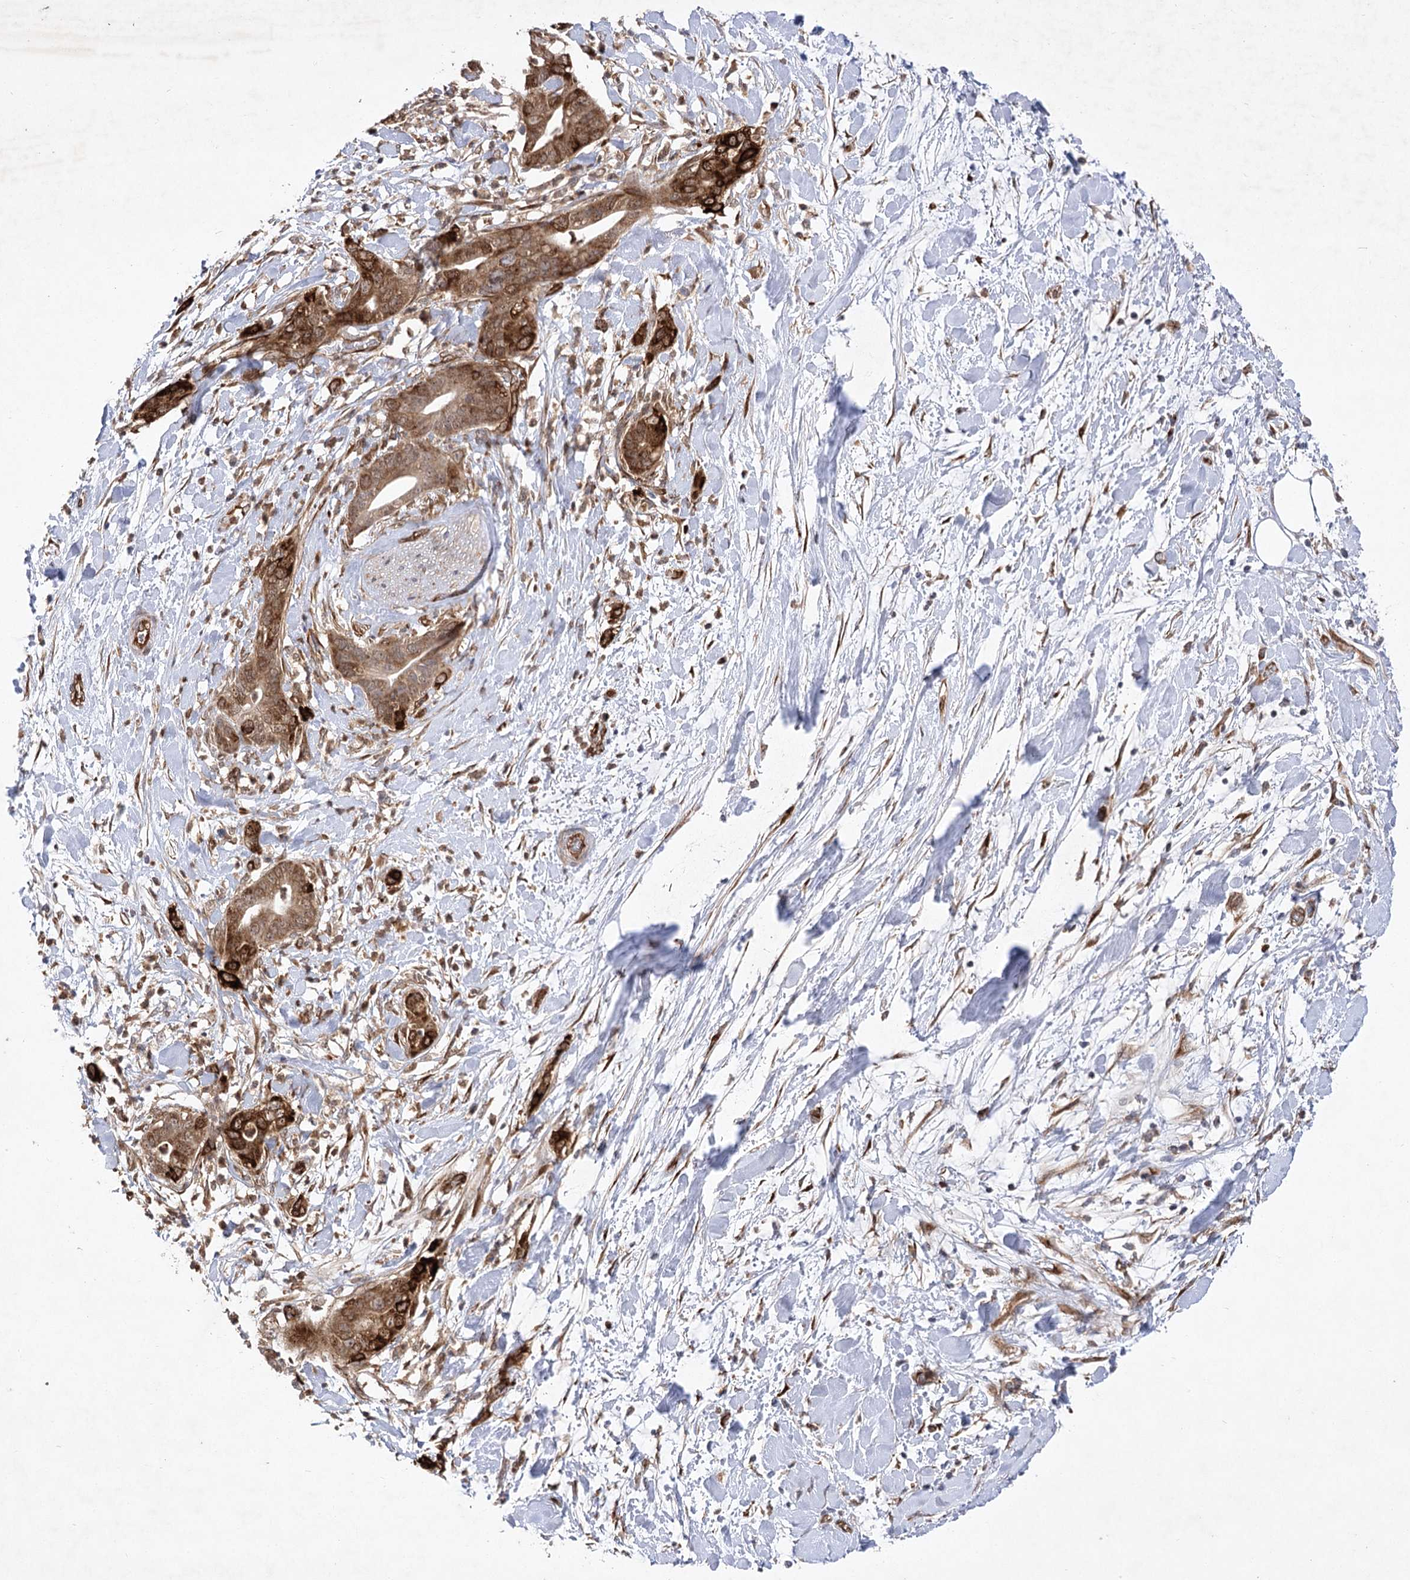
{"staining": {"intensity": "strong", "quantity": "25%-75%", "location": "cytoplasmic/membranous"}, "tissue": "pancreatic cancer", "cell_type": "Tumor cells", "image_type": "cancer", "snomed": [{"axis": "morphology", "description": "Adenocarcinoma, NOS"}, {"axis": "topography", "description": "Pancreas"}], "caption": "Immunohistochemical staining of human pancreatic cancer (adenocarcinoma) displays high levels of strong cytoplasmic/membranous expression in approximately 25%-75% of tumor cells.", "gene": "ARHGAP31", "patient": {"sex": "female", "age": 78}}